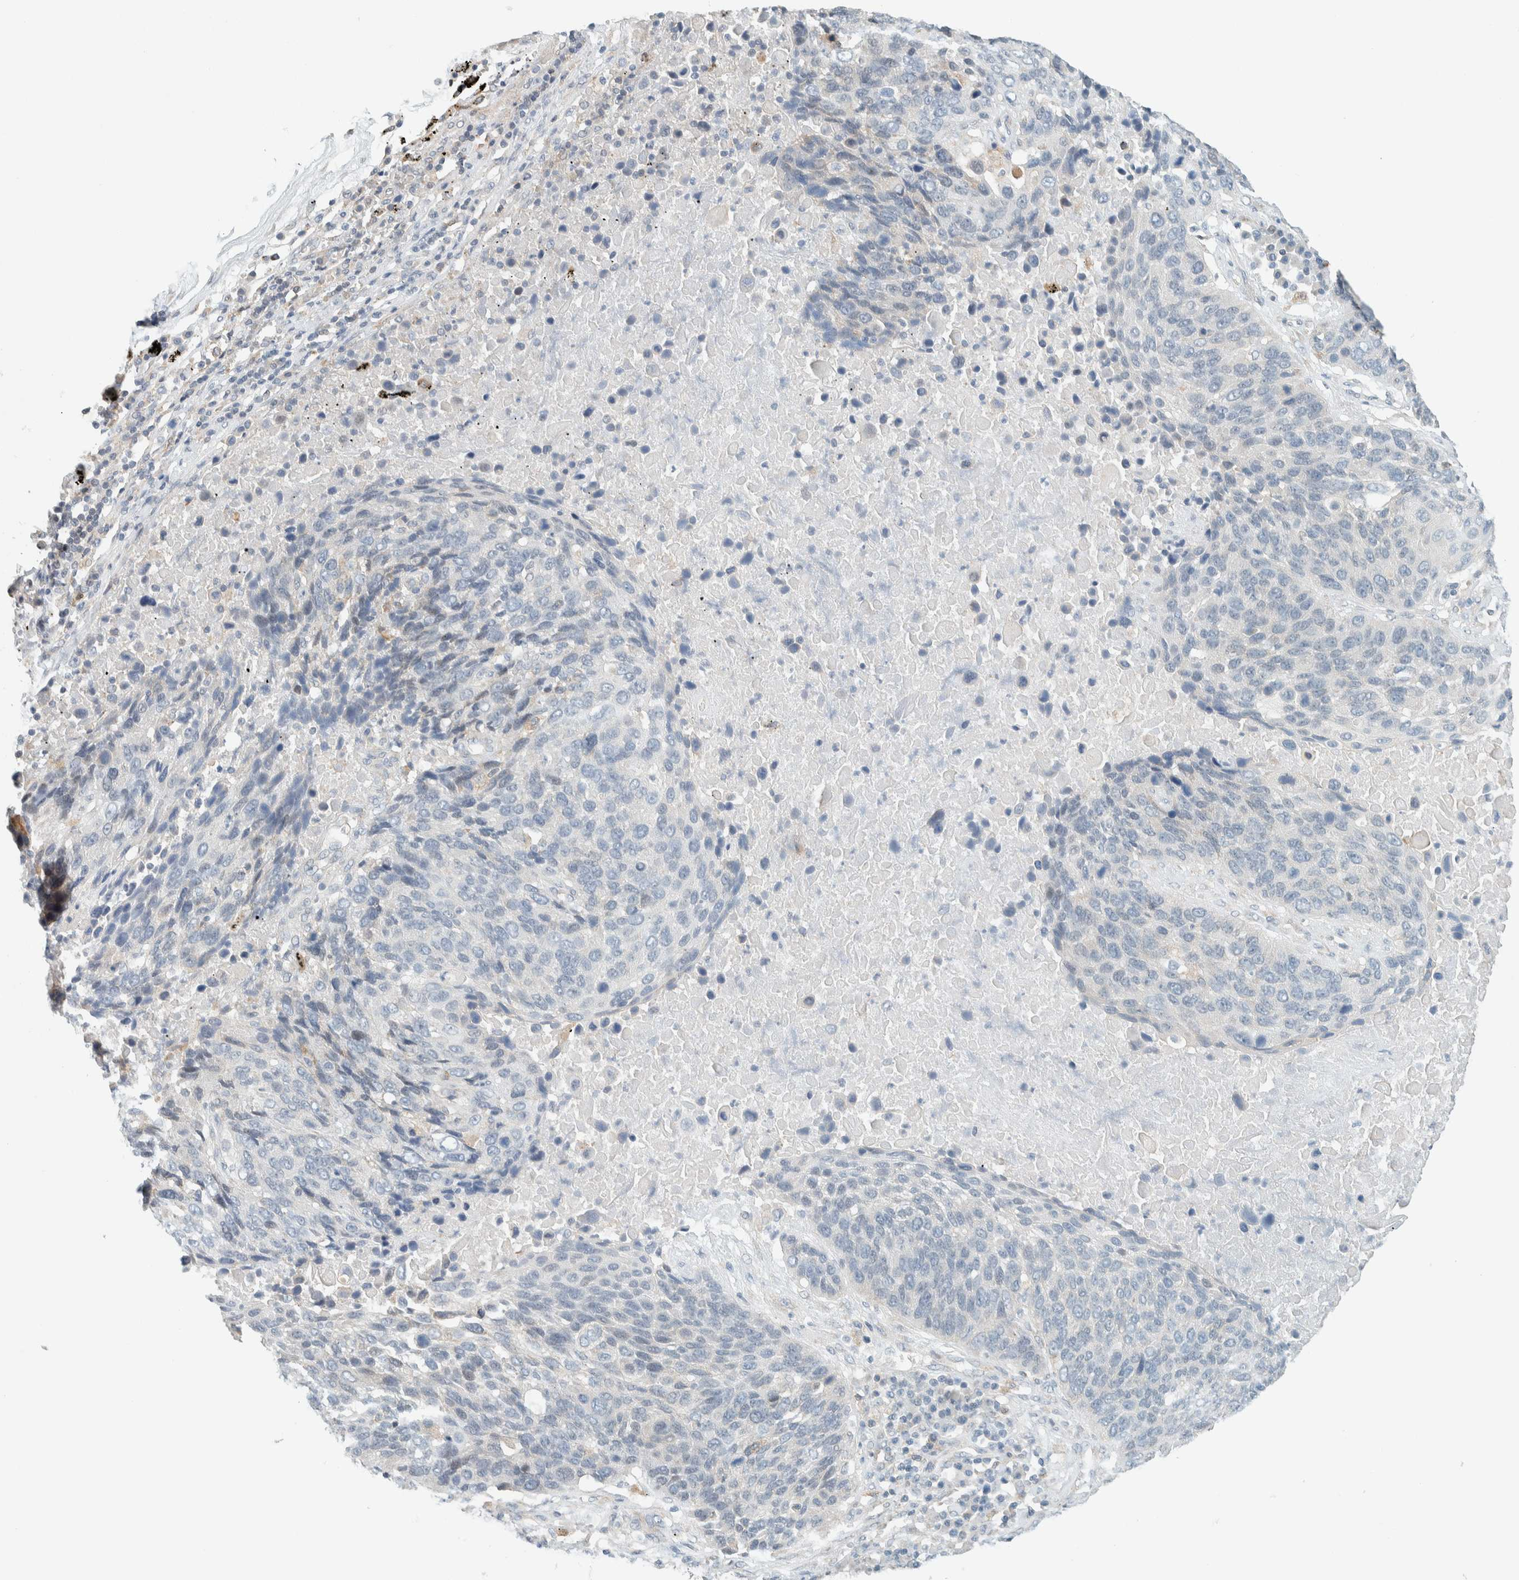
{"staining": {"intensity": "negative", "quantity": "none", "location": "none"}, "tissue": "lung cancer", "cell_type": "Tumor cells", "image_type": "cancer", "snomed": [{"axis": "morphology", "description": "Squamous cell carcinoma, NOS"}, {"axis": "topography", "description": "Lung"}], "caption": "DAB (3,3'-diaminobenzidine) immunohistochemical staining of human lung cancer displays no significant staining in tumor cells.", "gene": "SUMF2", "patient": {"sex": "male", "age": 66}}